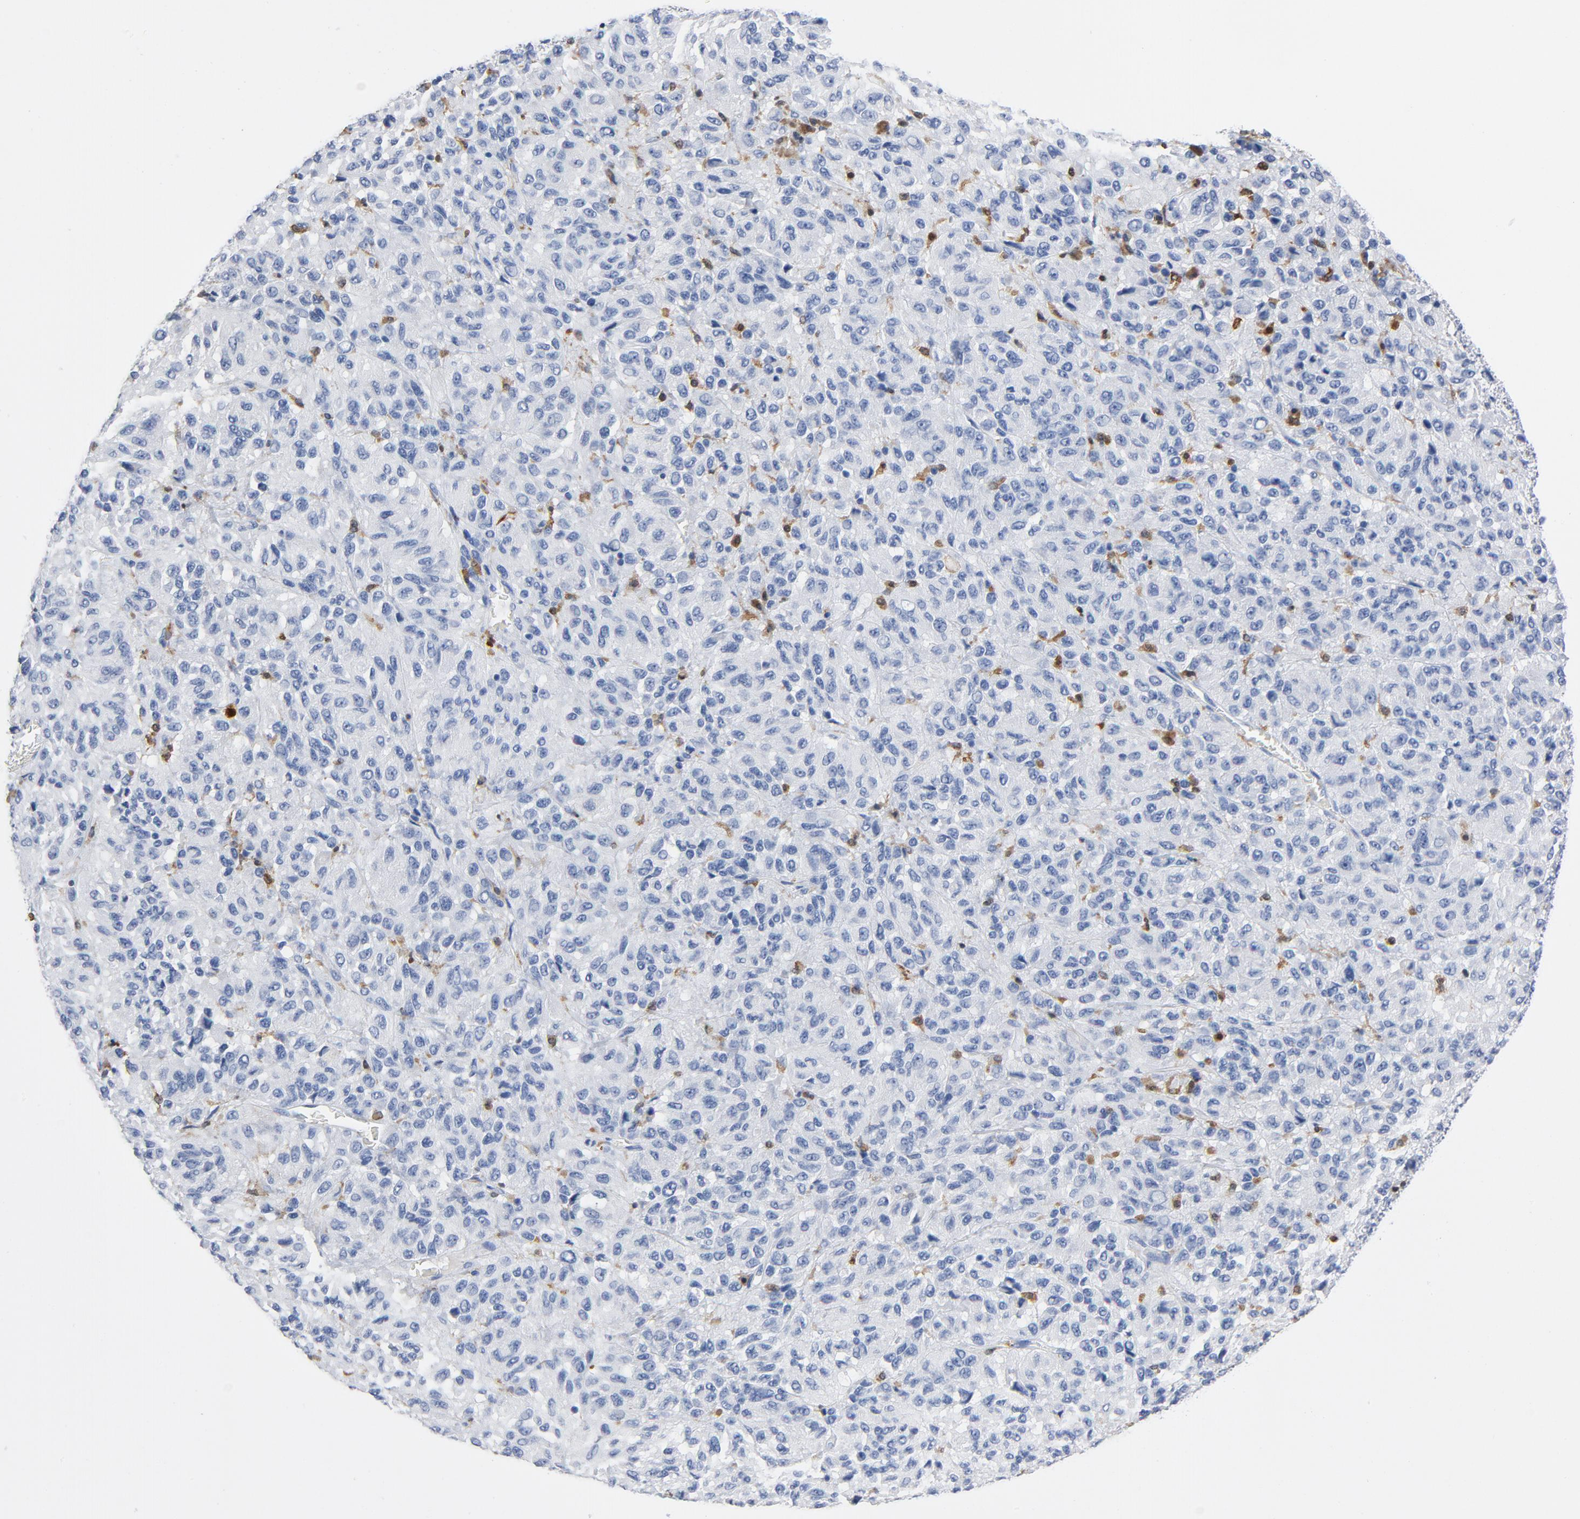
{"staining": {"intensity": "negative", "quantity": "none", "location": "none"}, "tissue": "melanoma", "cell_type": "Tumor cells", "image_type": "cancer", "snomed": [{"axis": "morphology", "description": "Malignant melanoma, Metastatic site"}, {"axis": "topography", "description": "Lung"}], "caption": "The micrograph demonstrates no staining of tumor cells in melanoma. (Immunohistochemistry, brightfield microscopy, high magnification).", "gene": "NCF1", "patient": {"sex": "male", "age": 64}}